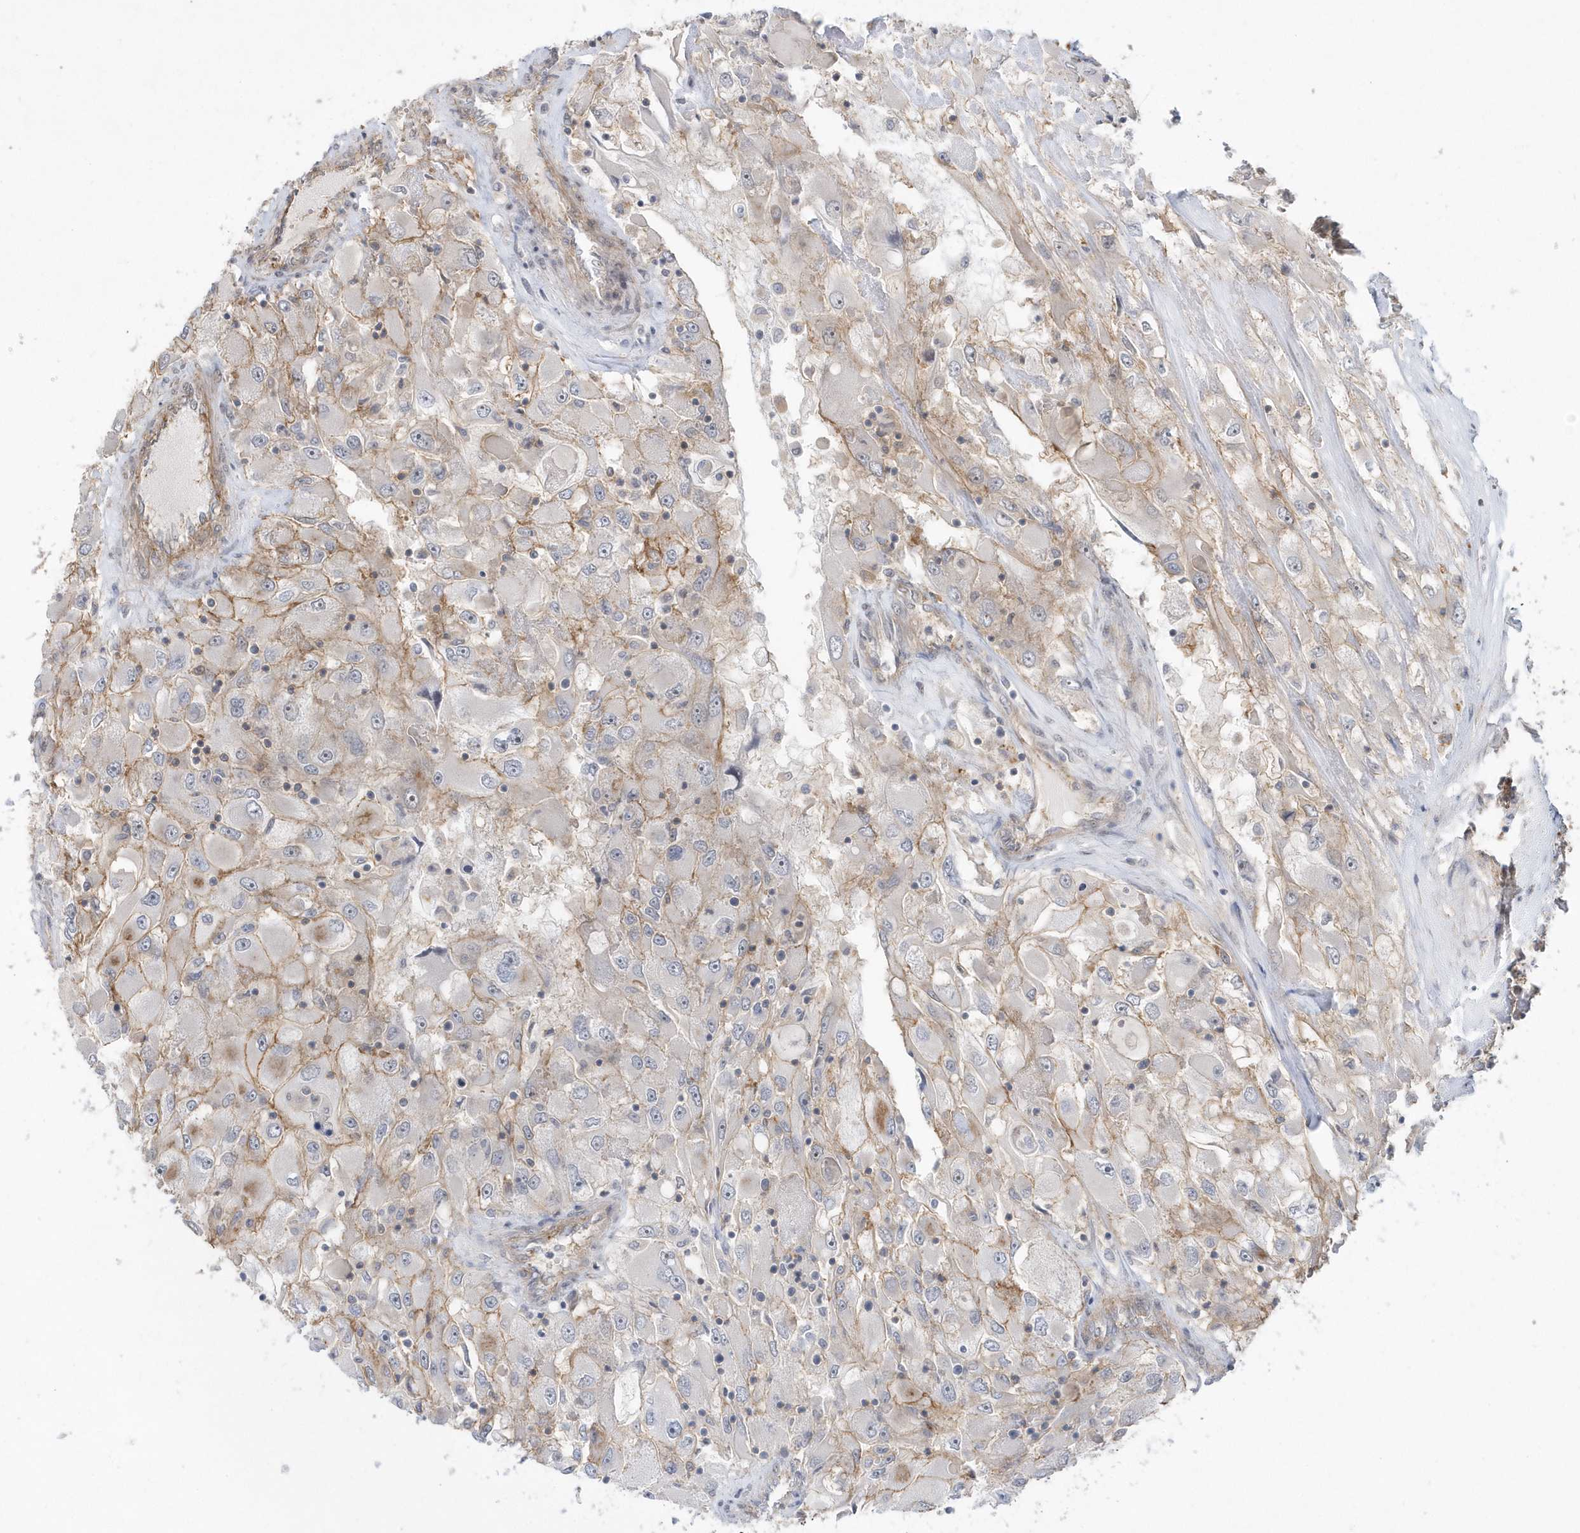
{"staining": {"intensity": "weak", "quantity": "25%-75%", "location": "cytoplasmic/membranous"}, "tissue": "renal cancer", "cell_type": "Tumor cells", "image_type": "cancer", "snomed": [{"axis": "morphology", "description": "Adenocarcinoma, NOS"}, {"axis": "topography", "description": "Kidney"}], "caption": "This is an image of IHC staining of renal cancer, which shows weak staining in the cytoplasmic/membranous of tumor cells.", "gene": "CRIP3", "patient": {"sex": "female", "age": 52}}